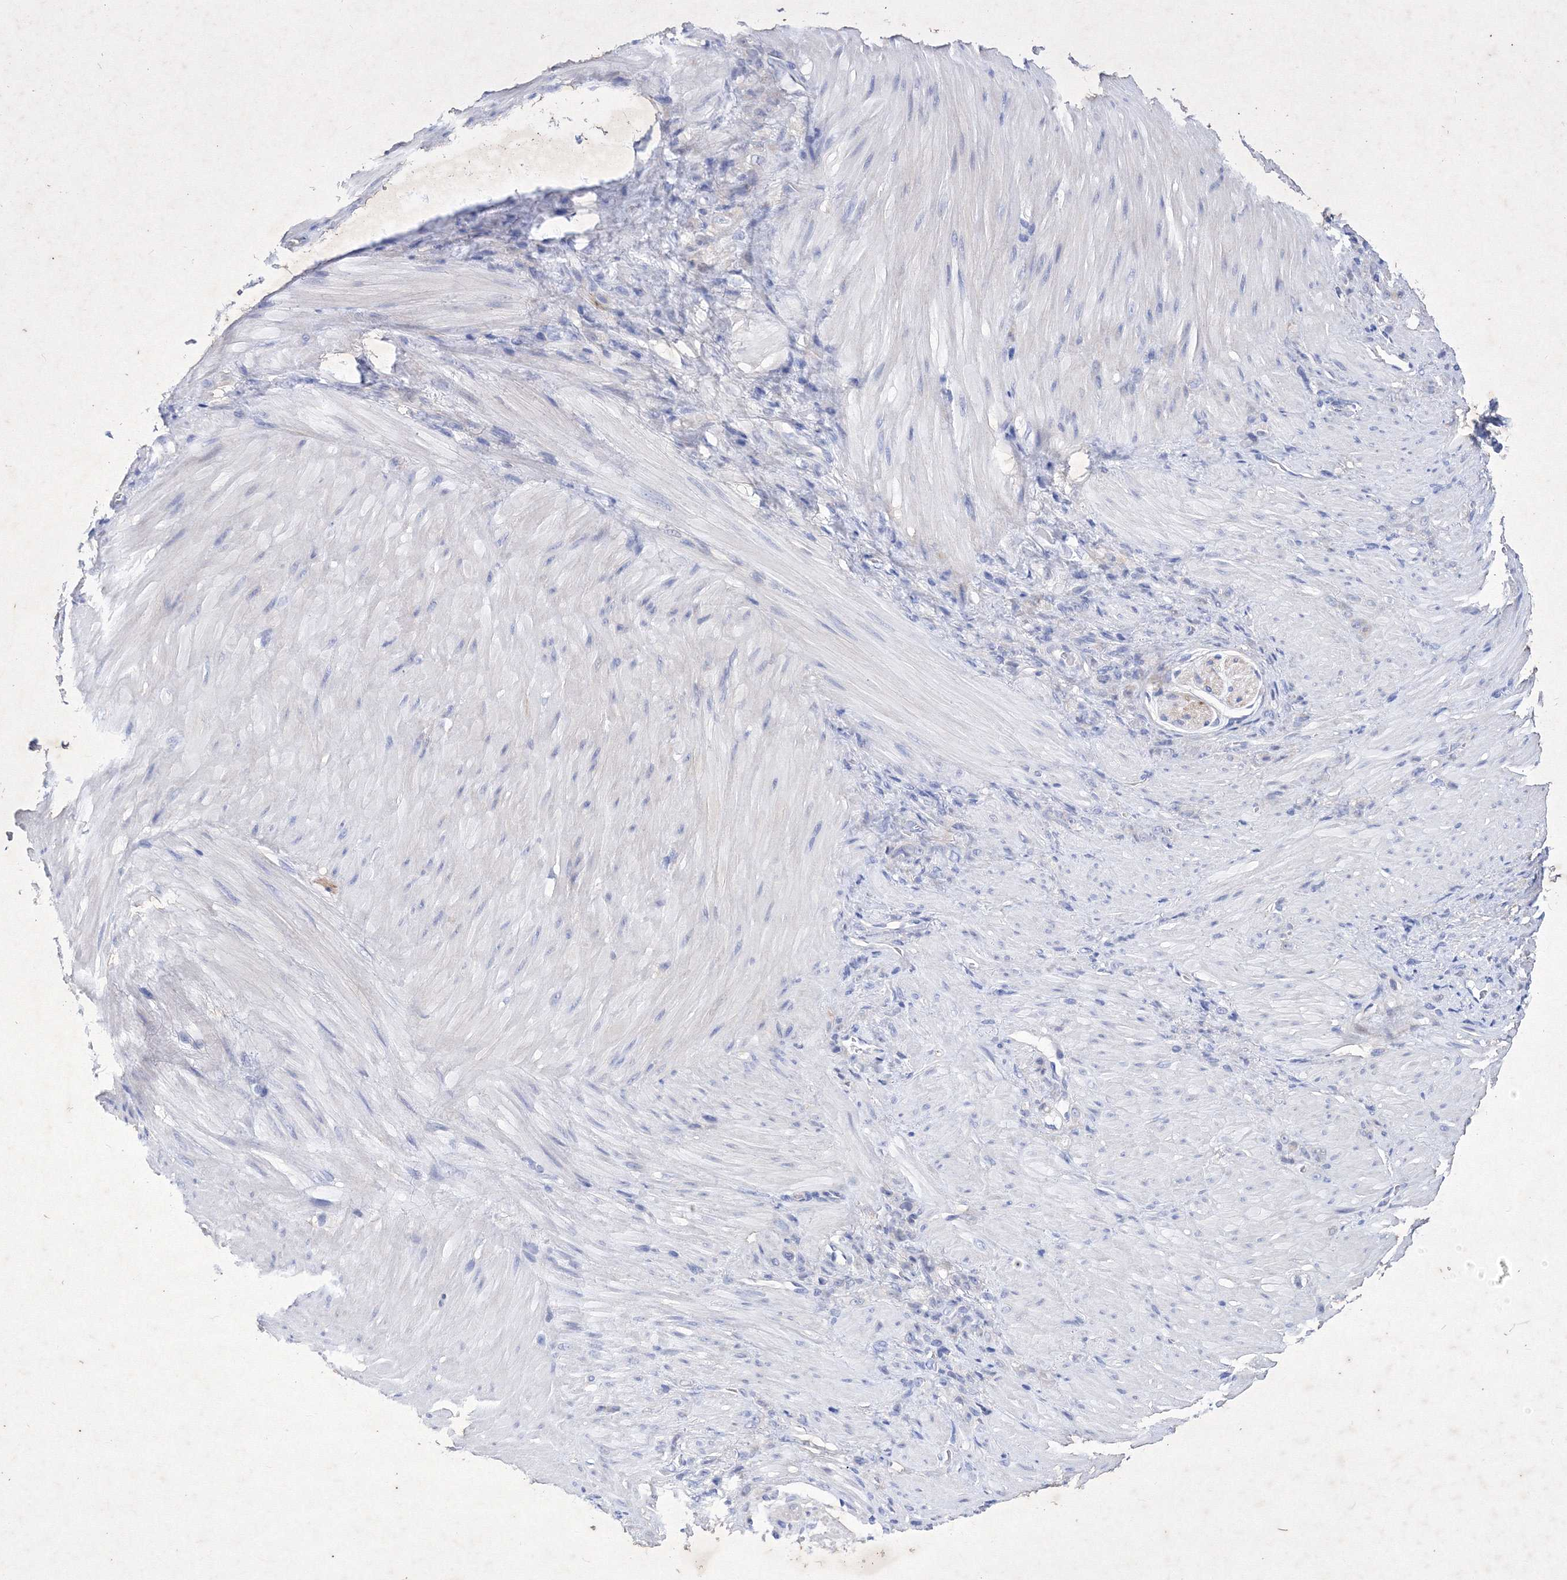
{"staining": {"intensity": "negative", "quantity": "none", "location": "none"}, "tissue": "stomach cancer", "cell_type": "Tumor cells", "image_type": "cancer", "snomed": [{"axis": "morphology", "description": "Normal tissue, NOS"}, {"axis": "morphology", "description": "Adenocarcinoma, NOS"}, {"axis": "topography", "description": "Stomach"}], "caption": "This is an immunohistochemistry photomicrograph of stomach cancer. There is no staining in tumor cells.", "gene": "GPN1", "patient": {"sex": "male", "age": 82}}